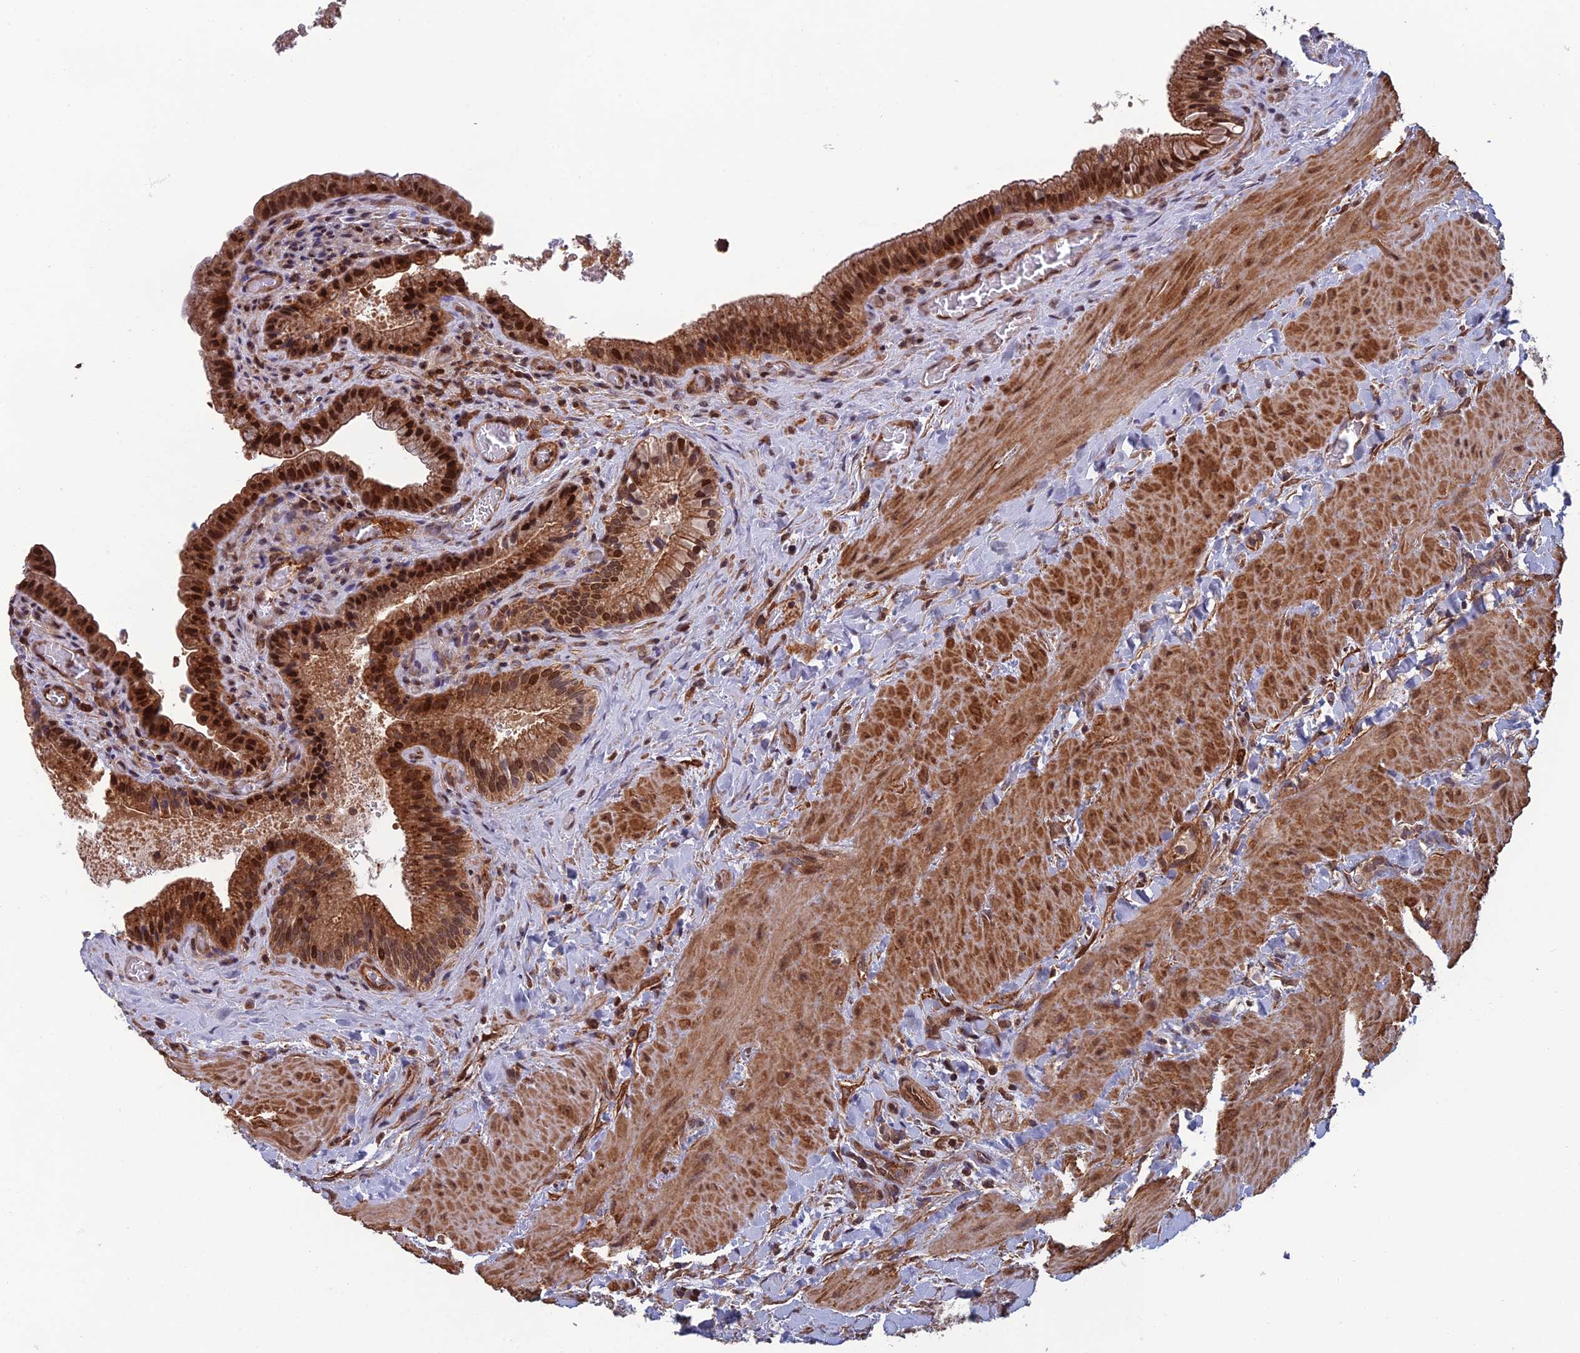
{"staining": {"intensity": "moderate", "quantity": ">75%", "location": "cytoplasmic/membranous,nuclear"}, "tissue": "gallbladder", "cell_type": "Glandular cells", "image_type": "normal", "snomed": [{"axis": "morphology", "description": "Normal tissue, NOS"}, {"axis": "topography", "description": "Gallbladder"}], "caption": "This photomicrograph exhibits immunohistochemistry (IHC) staining of normal gallbladder, with medium moderate cytoplasmic/membranous,nuclear positivity in about >75% of glandular cells.", "gene": "CCDC183", "patient": {"sex": "male", "age": 24}}